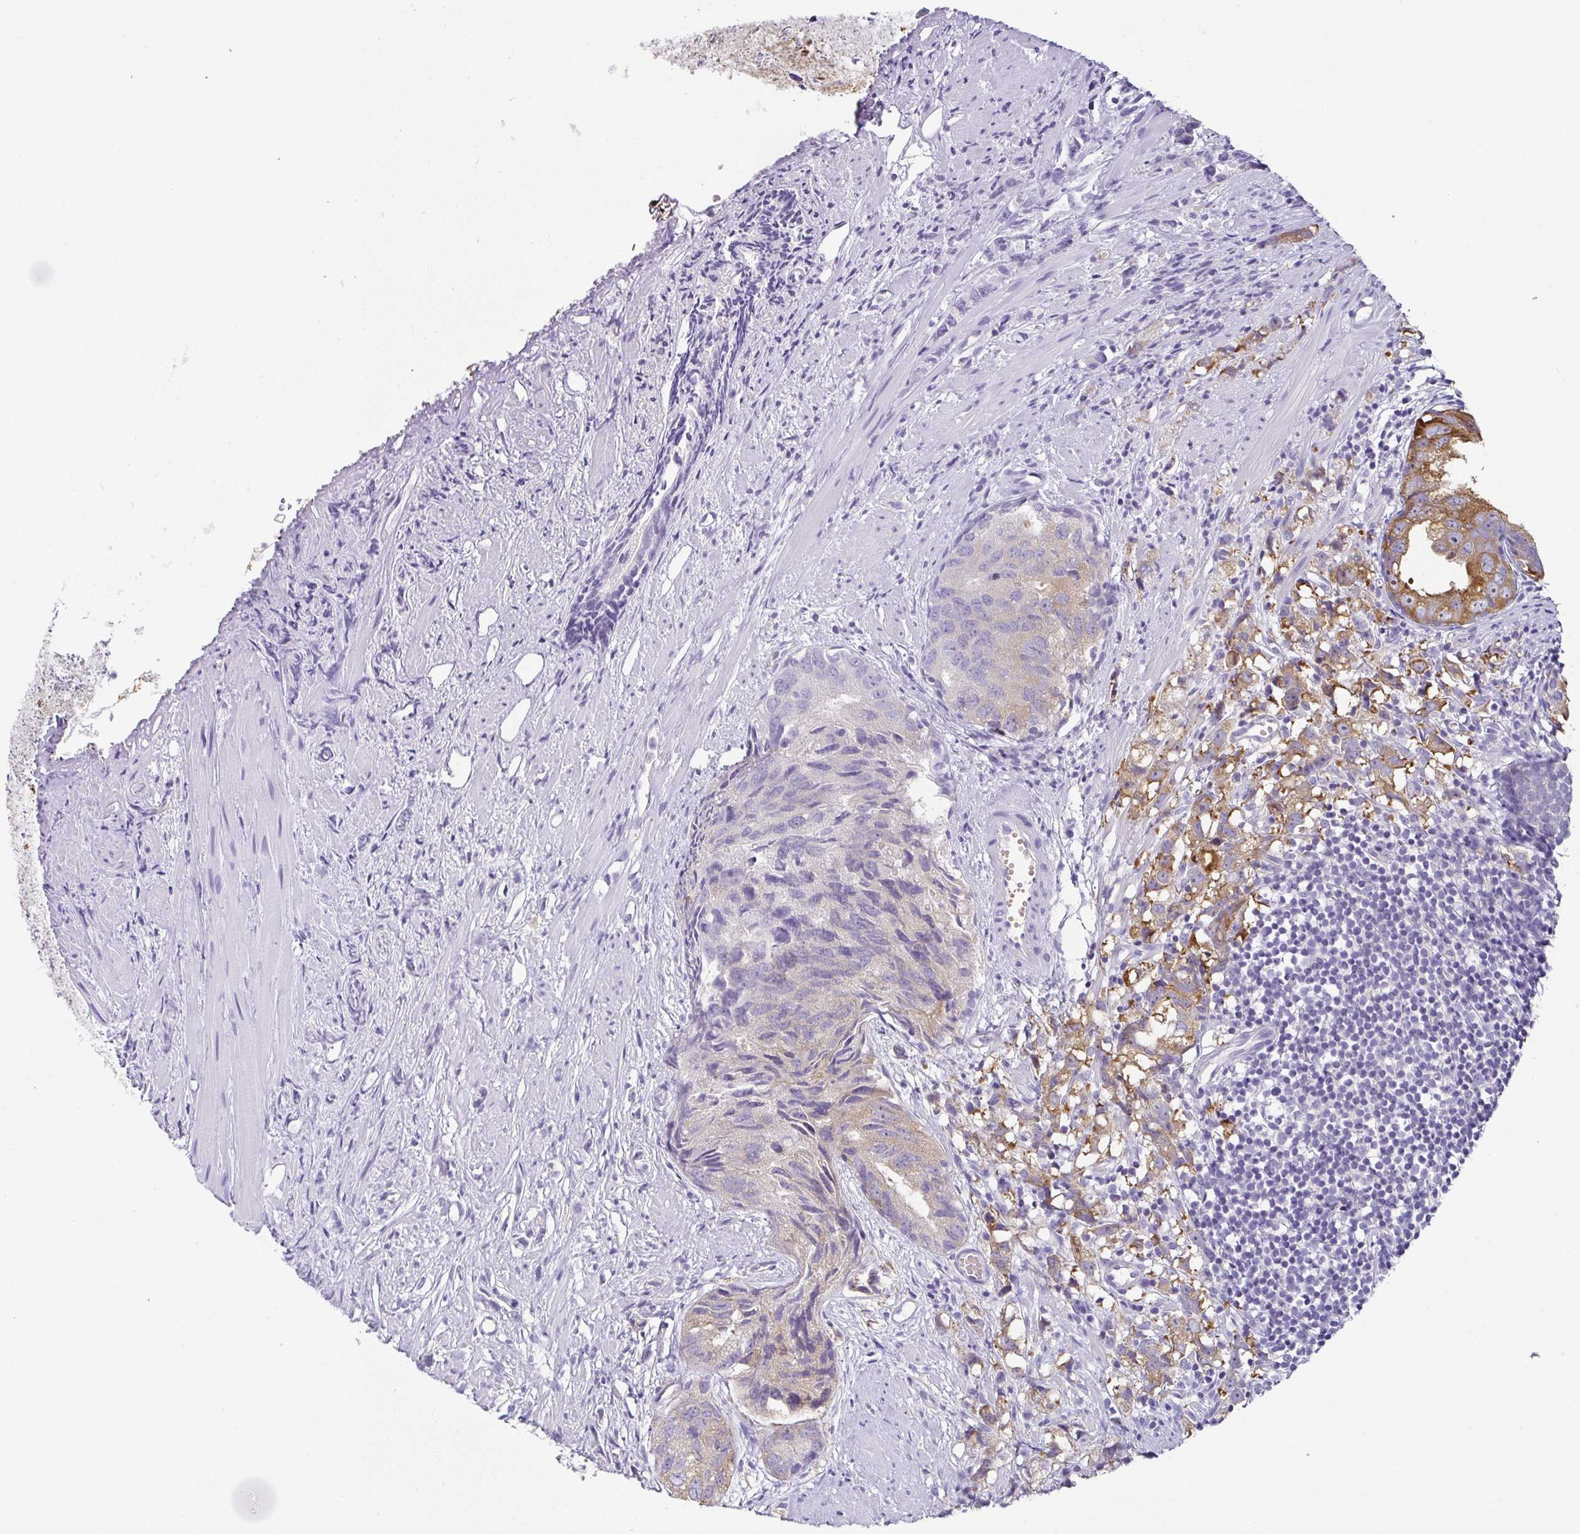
{"staining": {"intensity": "moderate", "quantity": "<25%", "location": "cytoplasmic/membranous"}, "tissue": "prostate cancer", "cell_type": "Tumor cells", "image_type": "cancer", "snomed": [{"axis": "morphology", "description": "Adenocarcinoma, High grade"}, {"axis": "topography", "description": "Prostate"}], "caption": "A high-resolution histopathology image shows immunohistochemistry (IHC) staining of prostate cancer (adenocarcinoma (high-grade)), which demonstrates moderate cytoplasmic/membranous expression in about <25% of tumor cells.", "gene": "FAM162B", "patient": {"sex": "male", "age": 58}}